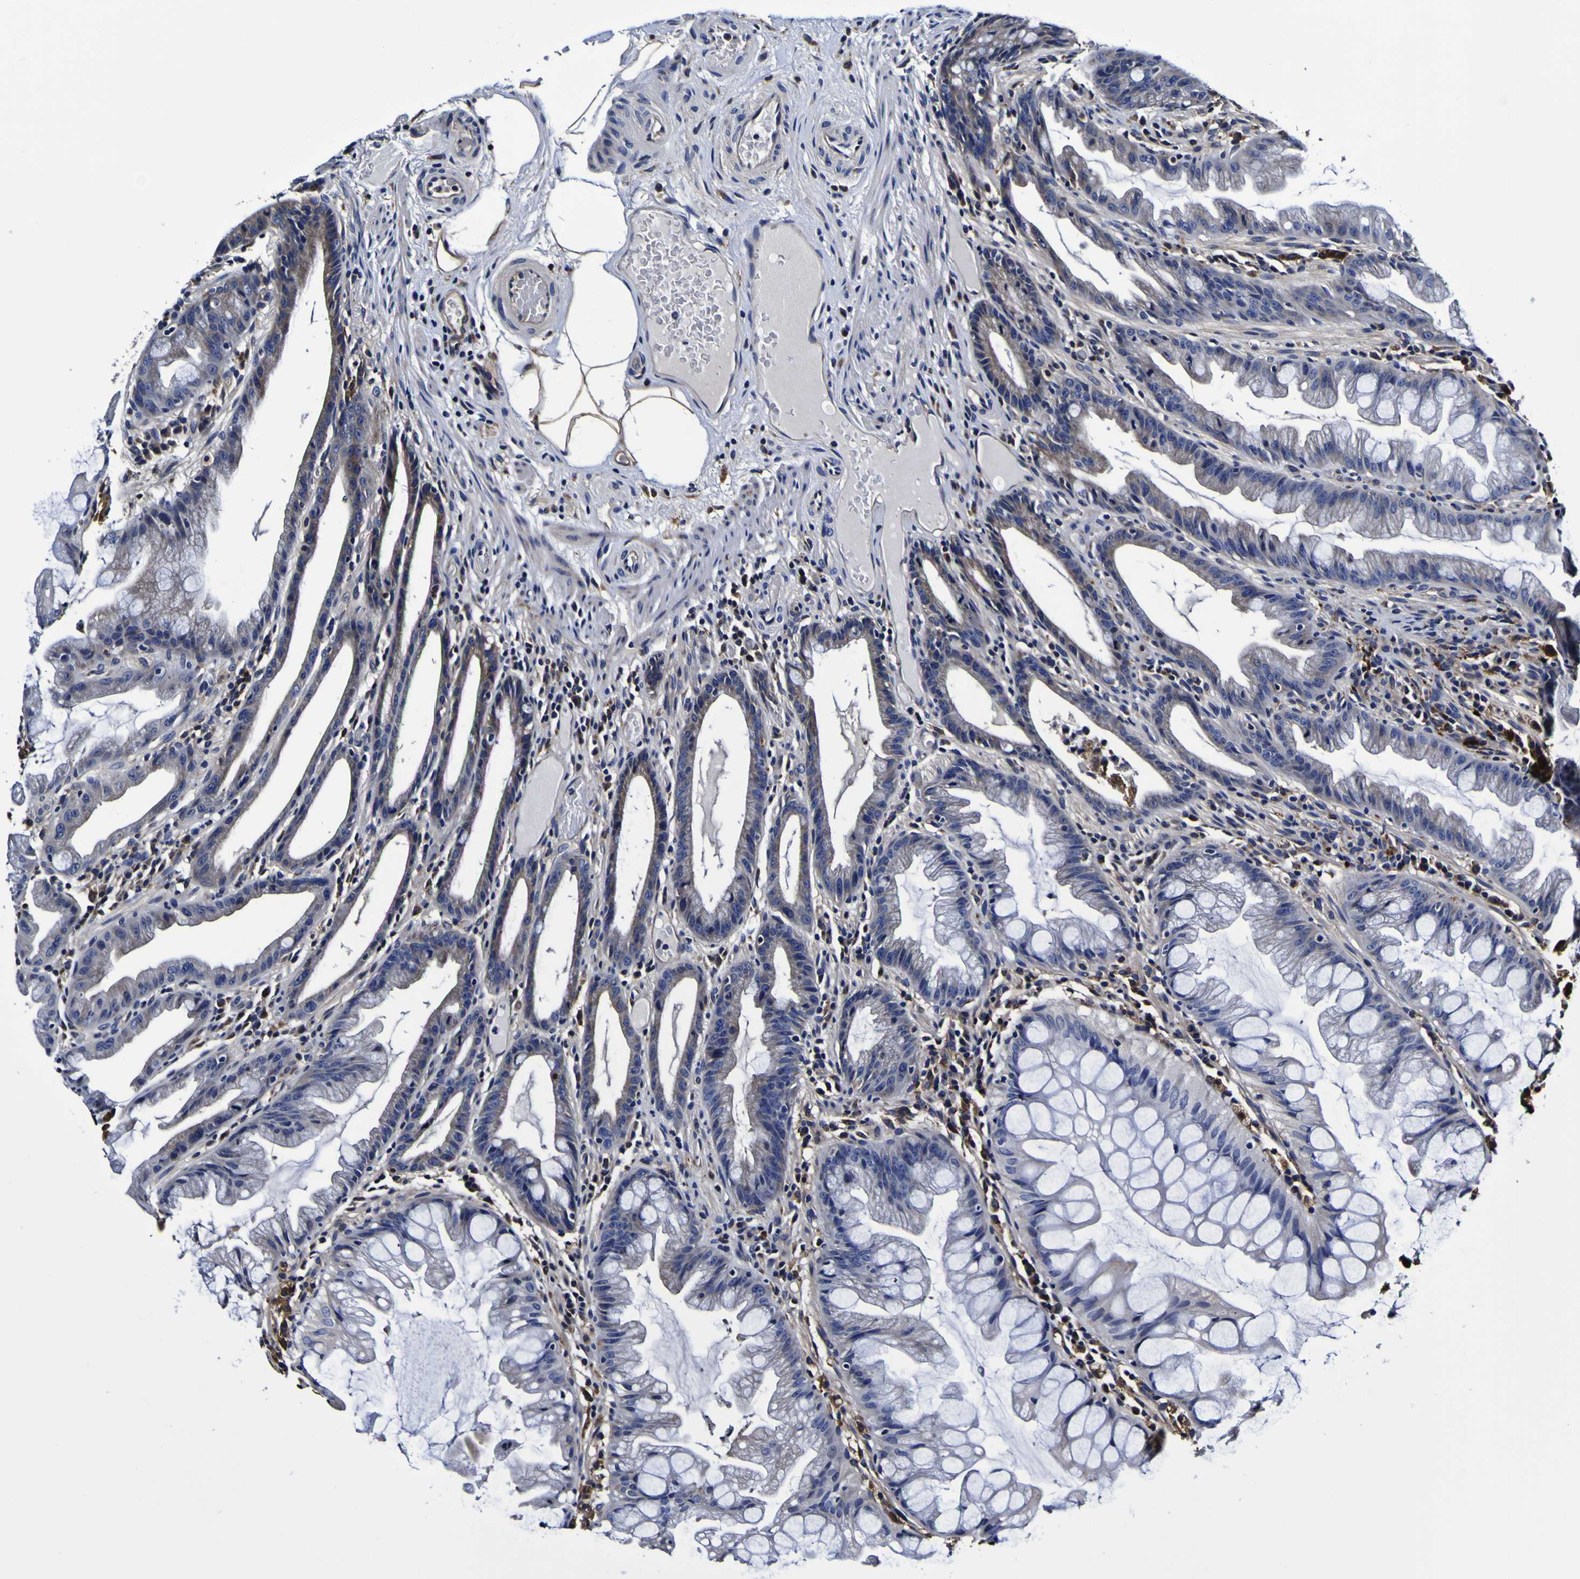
{"staining": {"intensity": "negative", "quantity": "none", "location": "none"}, "tissue": "colon", "cell_type": "Endothelial cells", "image_type": "normal", "snomed": [{"axis": "morphology", "description": "Normal tissue, NOS"}, {"axis": "topography", "description": "Smooth muscle"}, {"axis": "topography", "description": "Colon"}], "caption": "This is an immunohistochemistry (IHC) histopathology image of unremarkable human colon. There is no staining in endothelial cells.", "gene": "GPX1", "patient": {"sex": "male", "age": 67}}